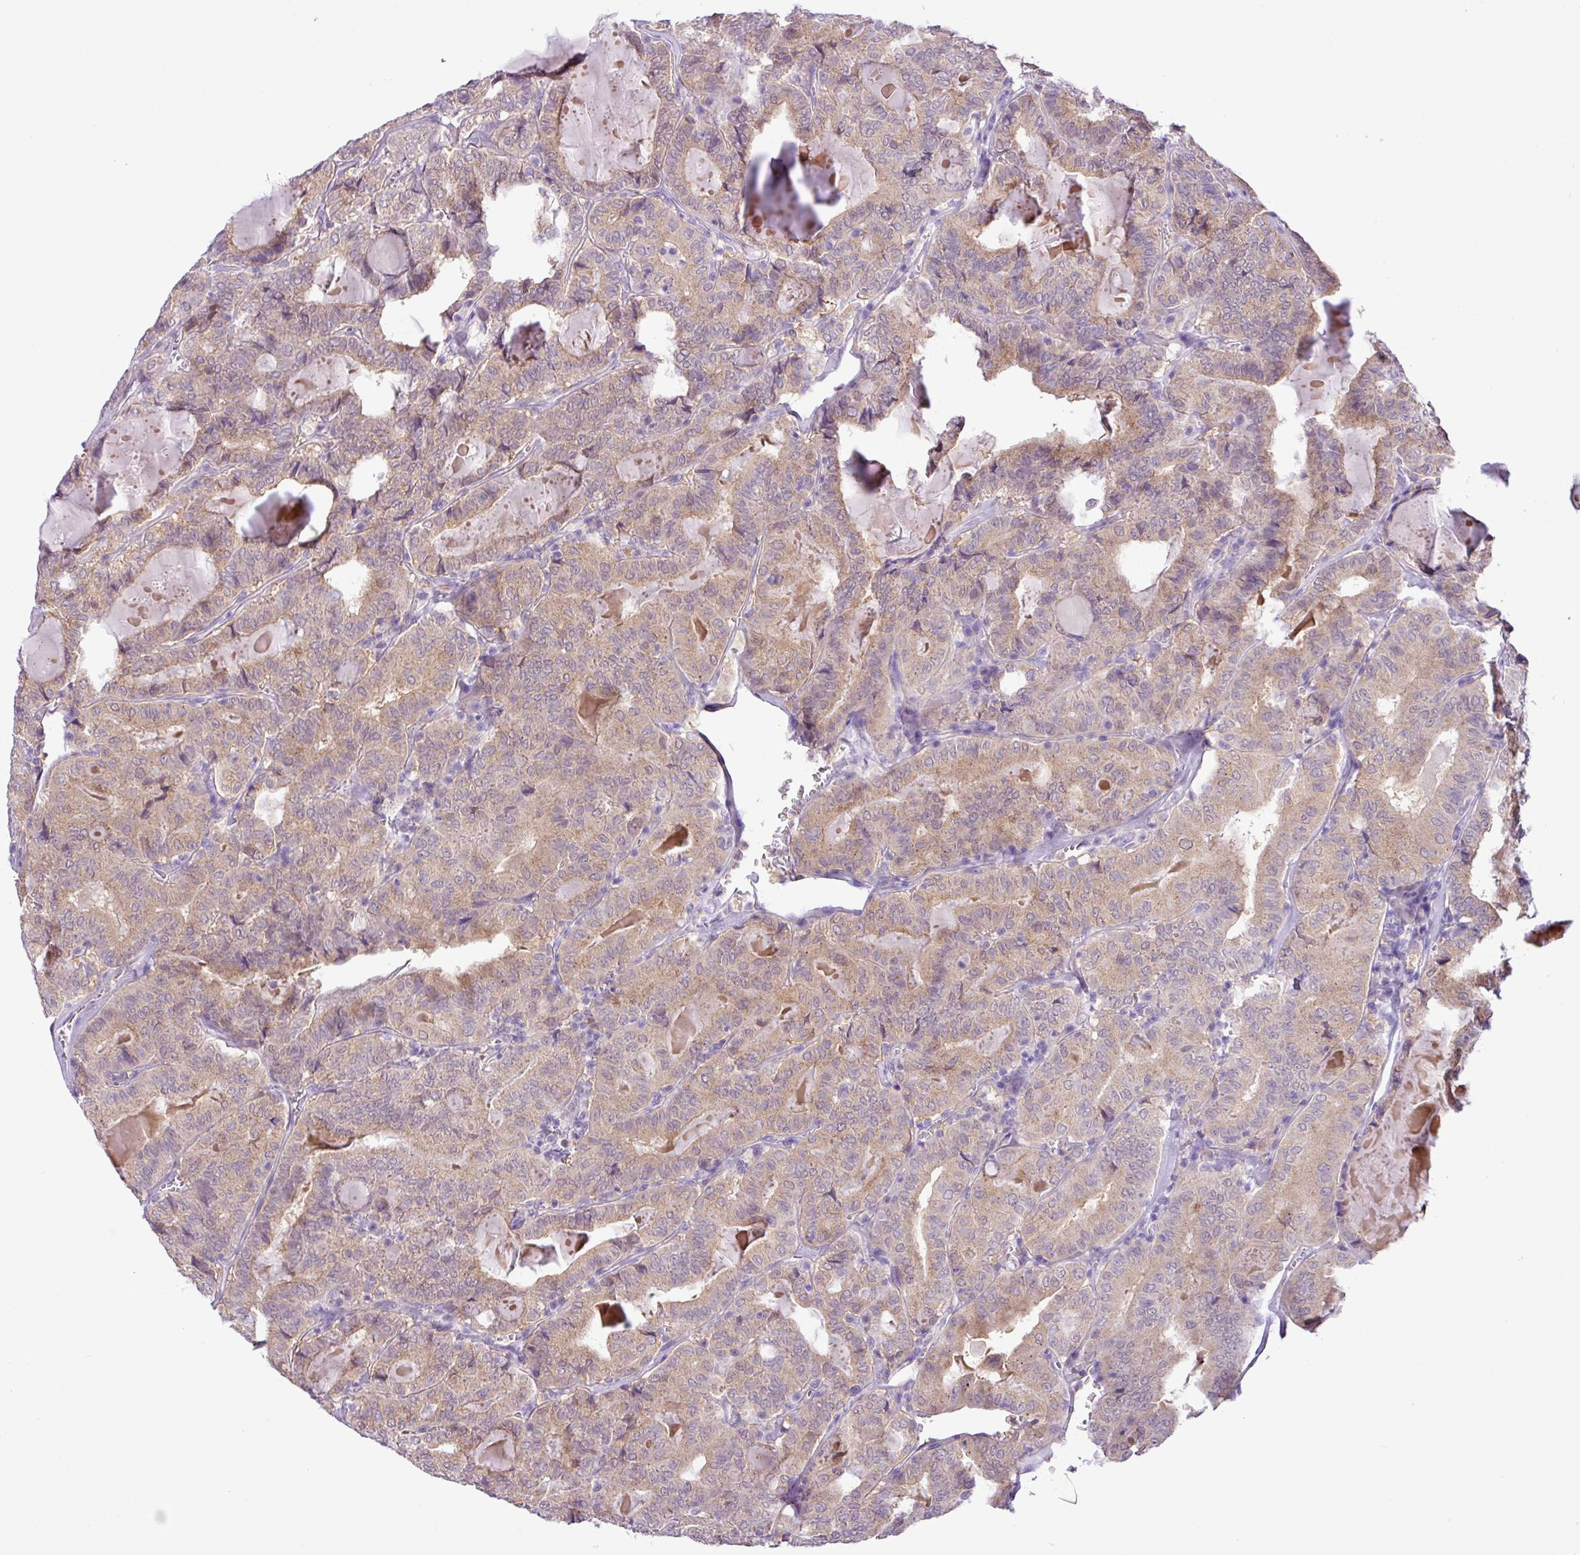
{"staining": {"intensity": "weak", "quantity": "25%-75%", "location": "cytoplasmic/membranous"}, "tissue": "thyroid cancer", "cell_type": "Tumor cells", "image_type": "cancer", "snomed": [{"axis": "morphology", "description": "Papillary adenocarcinoma, NOS"}, {"axis": "topography", "description": "Thyroid gland"}], "caption": "Thyroid cancer (papillary adenocarcinoma) tissue reveals weak cytoplasmic/membranous expression in approximately 25%-75% of tumor cells (brown staining indicates protein expression, while blue staining denotes nuclei).", "gene": "TONSL", "patient": {"sex": "female", "age": 72}}